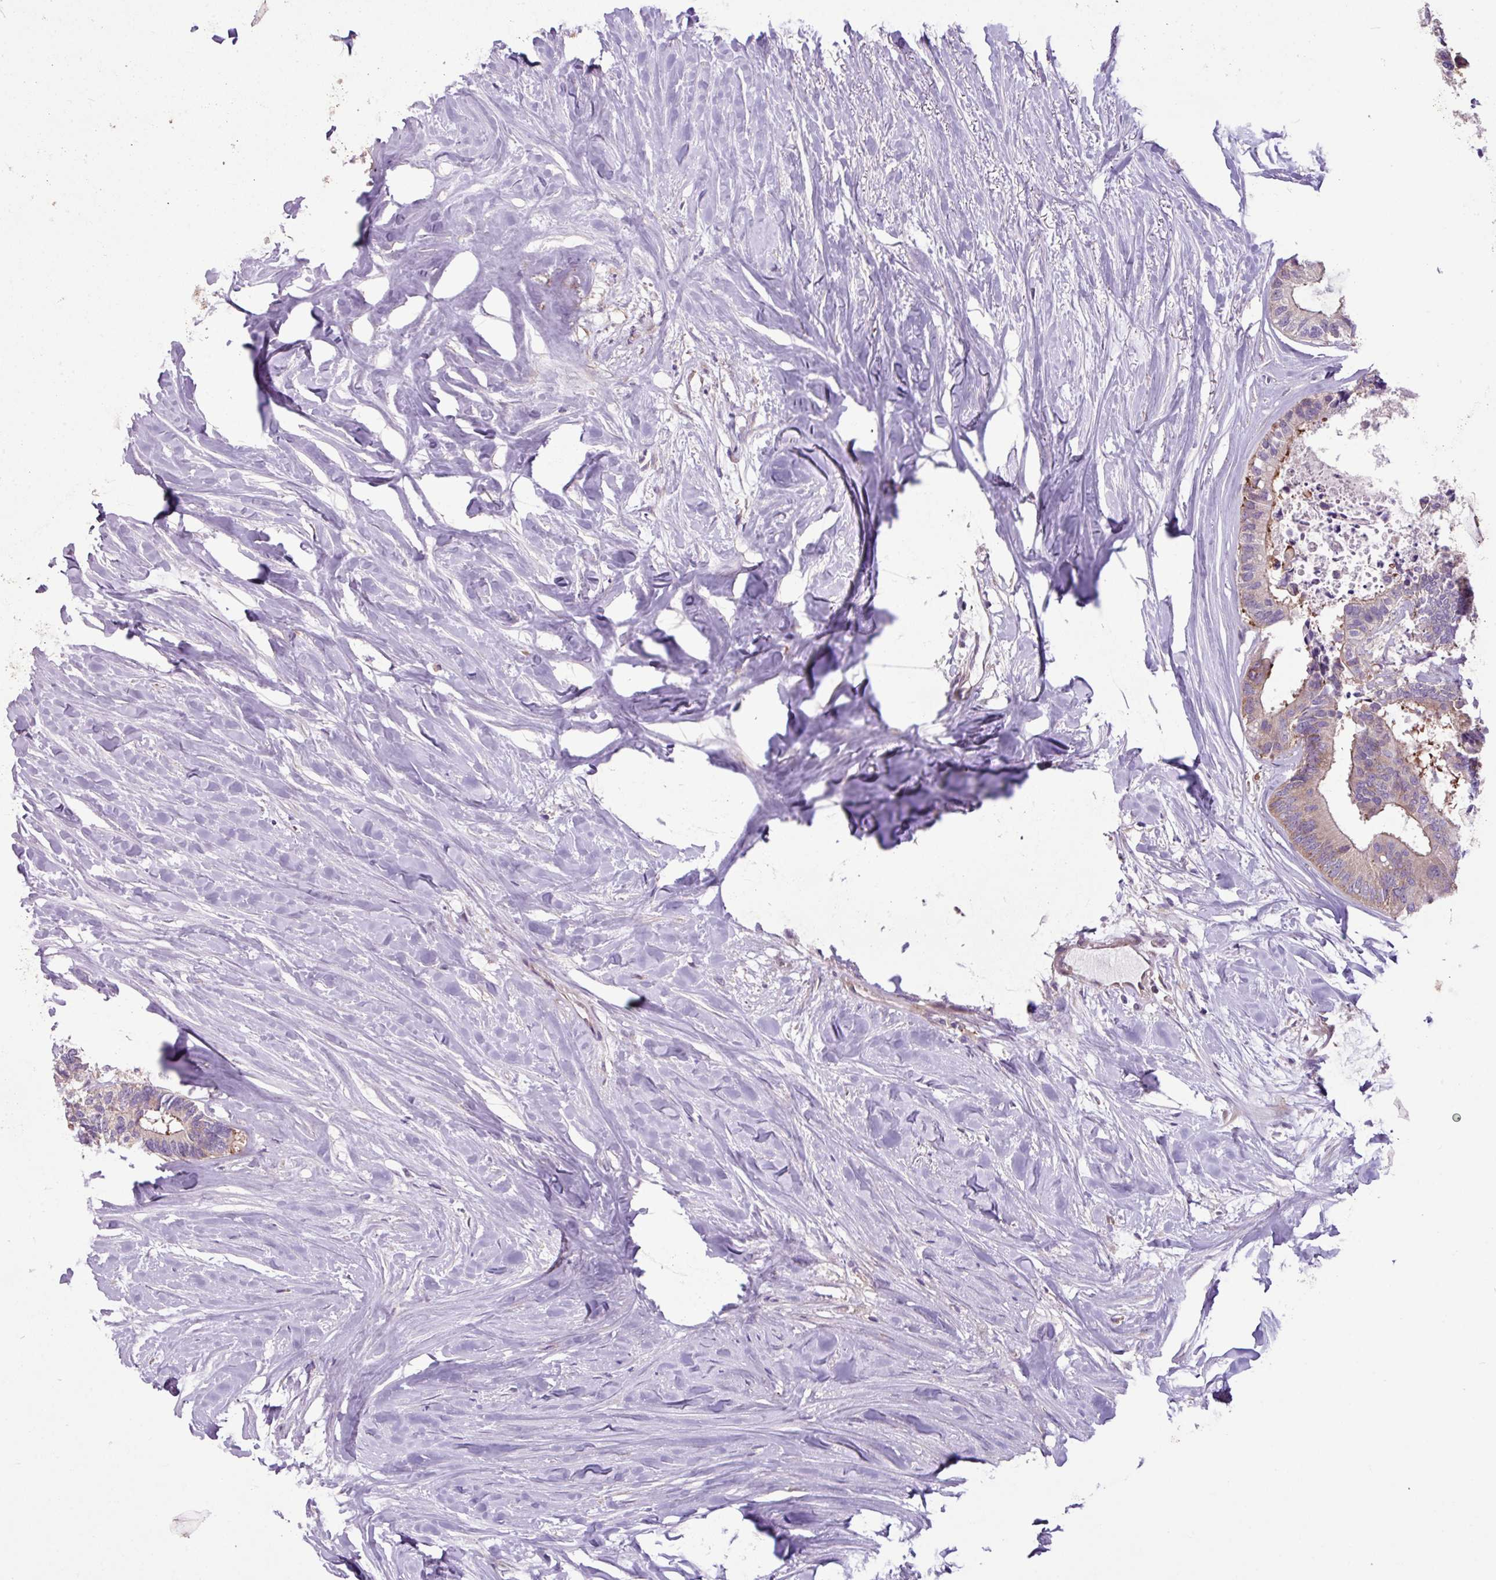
{"staining": {"intensity": "weak", "quantity": "25%-75%", "location": "cytoplasmic/membranous"}, "tissue": "colorectal cancer", "cell_type": "Tumor cells", "image_type": "cancer", "snomed": [{"axis": "morphology", "description": "Adenocarcinoma, NOS"}, {"axis": "topography", "description": "Colon"}, {"axis": "topography", "description": "Rectum"}], "caption": "IHC (DAB) staining of human colorectal adenocarcinoma shows weak cytoplasmic/membranous protein positivity in about 25%-75% of tumor cells.", "gene": "MROH2A", "patient": {"sex": "male", "age": 57}}